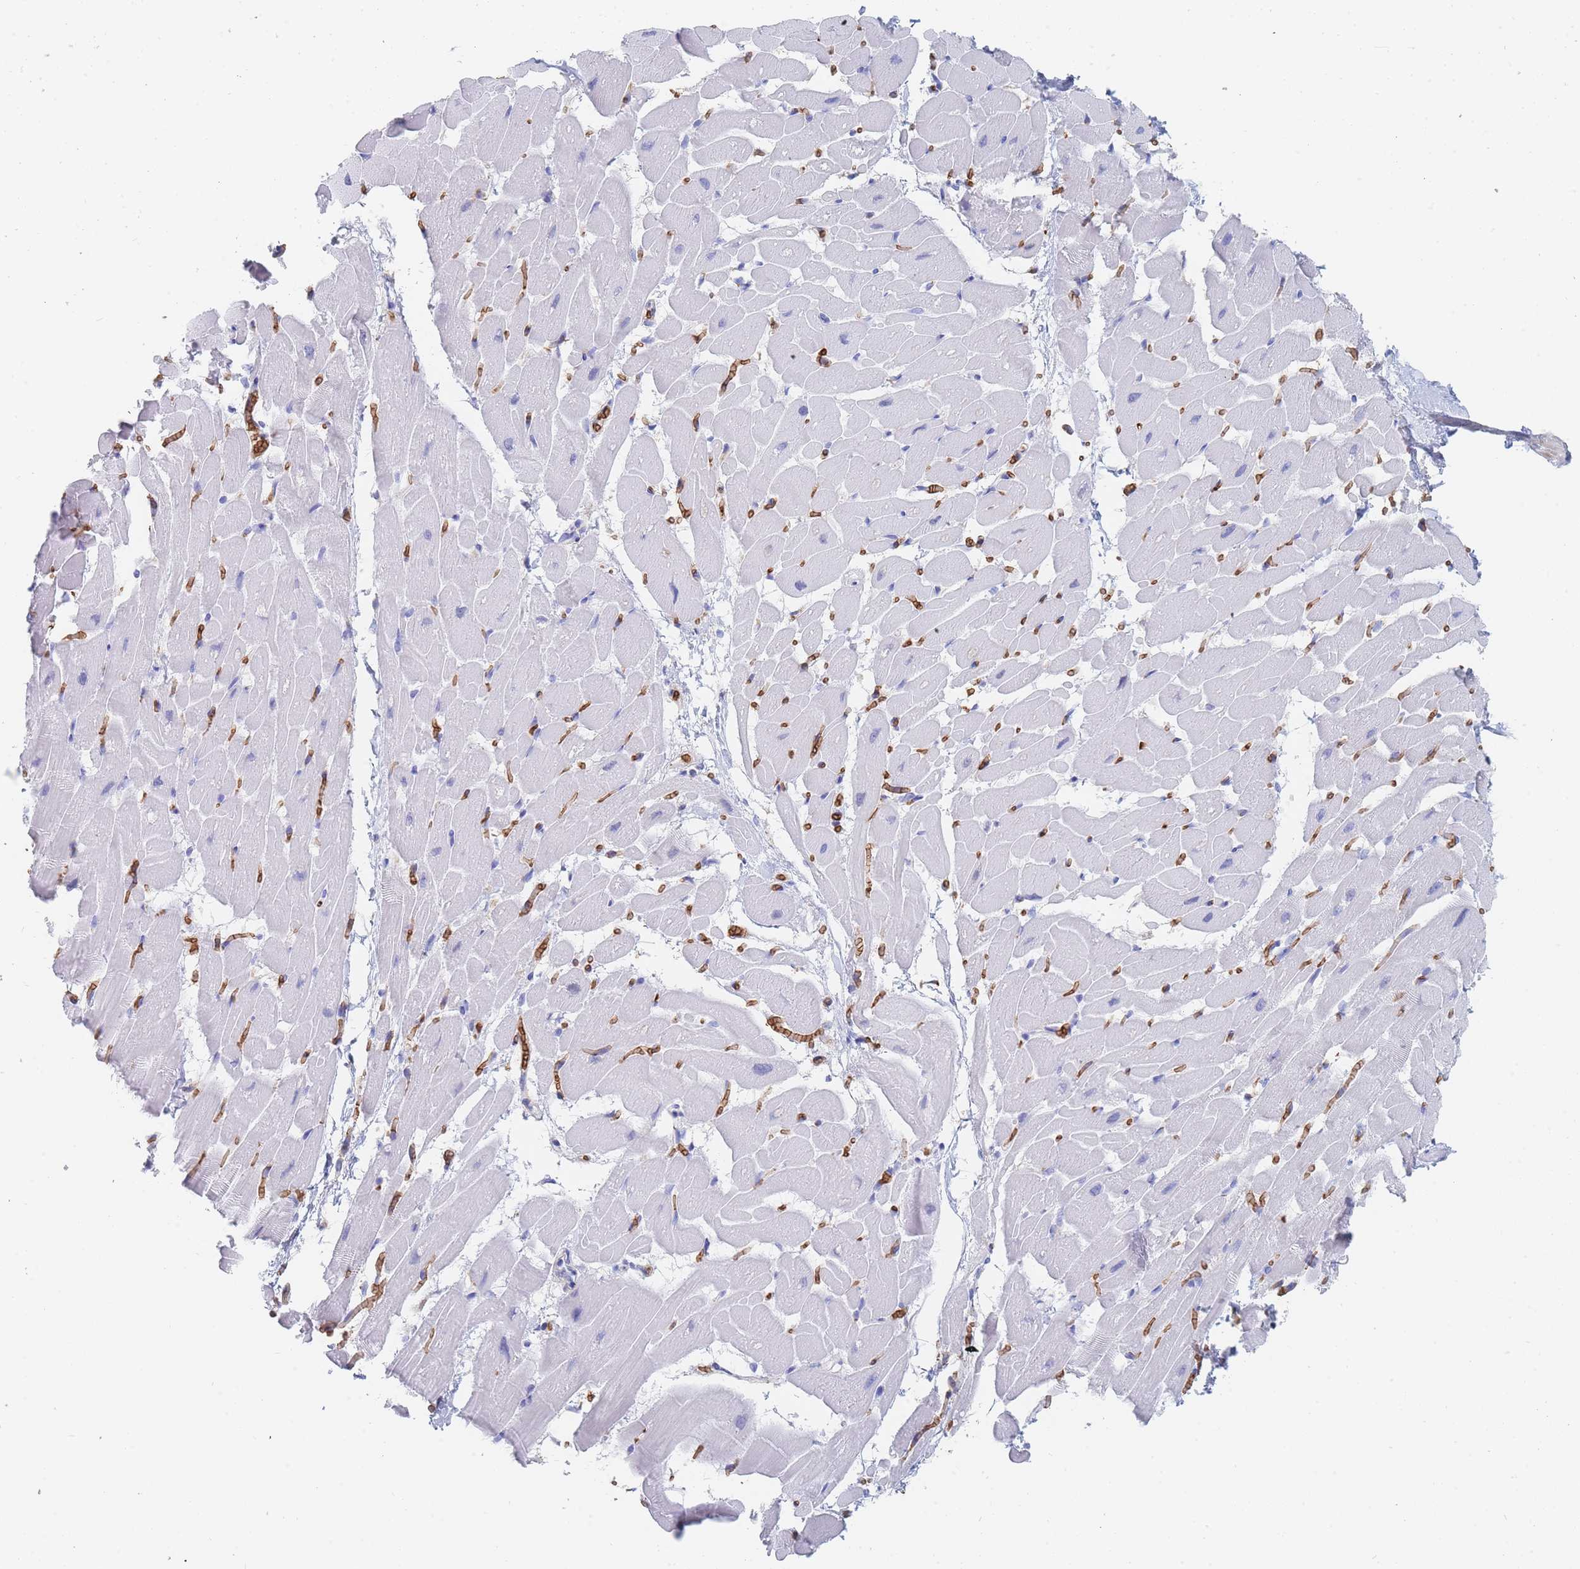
{"staining": {"intensity": "negative", "quantity": "none", "location": "none"}, "tissue": "heart muscle", "cell_type": "Cardiomyocytes", "image_type": "normal", "snomed": [{"axis": "morphology", "description": "Normal tissue, NOS"}, {"axis": "topography", "description": "Heart"}], "caption": "This is a photomicrograph of immunohistochemistry (IHC) staining of normal heart muscle, which shows no staining in cardiomyocytes. (DAB (3,3'-diaminobenzidine) IHC visualized using brightfield microscopy, high magnification).", "gene": "SLC2A1", "patient": {"sex": "male", "age": 37}}